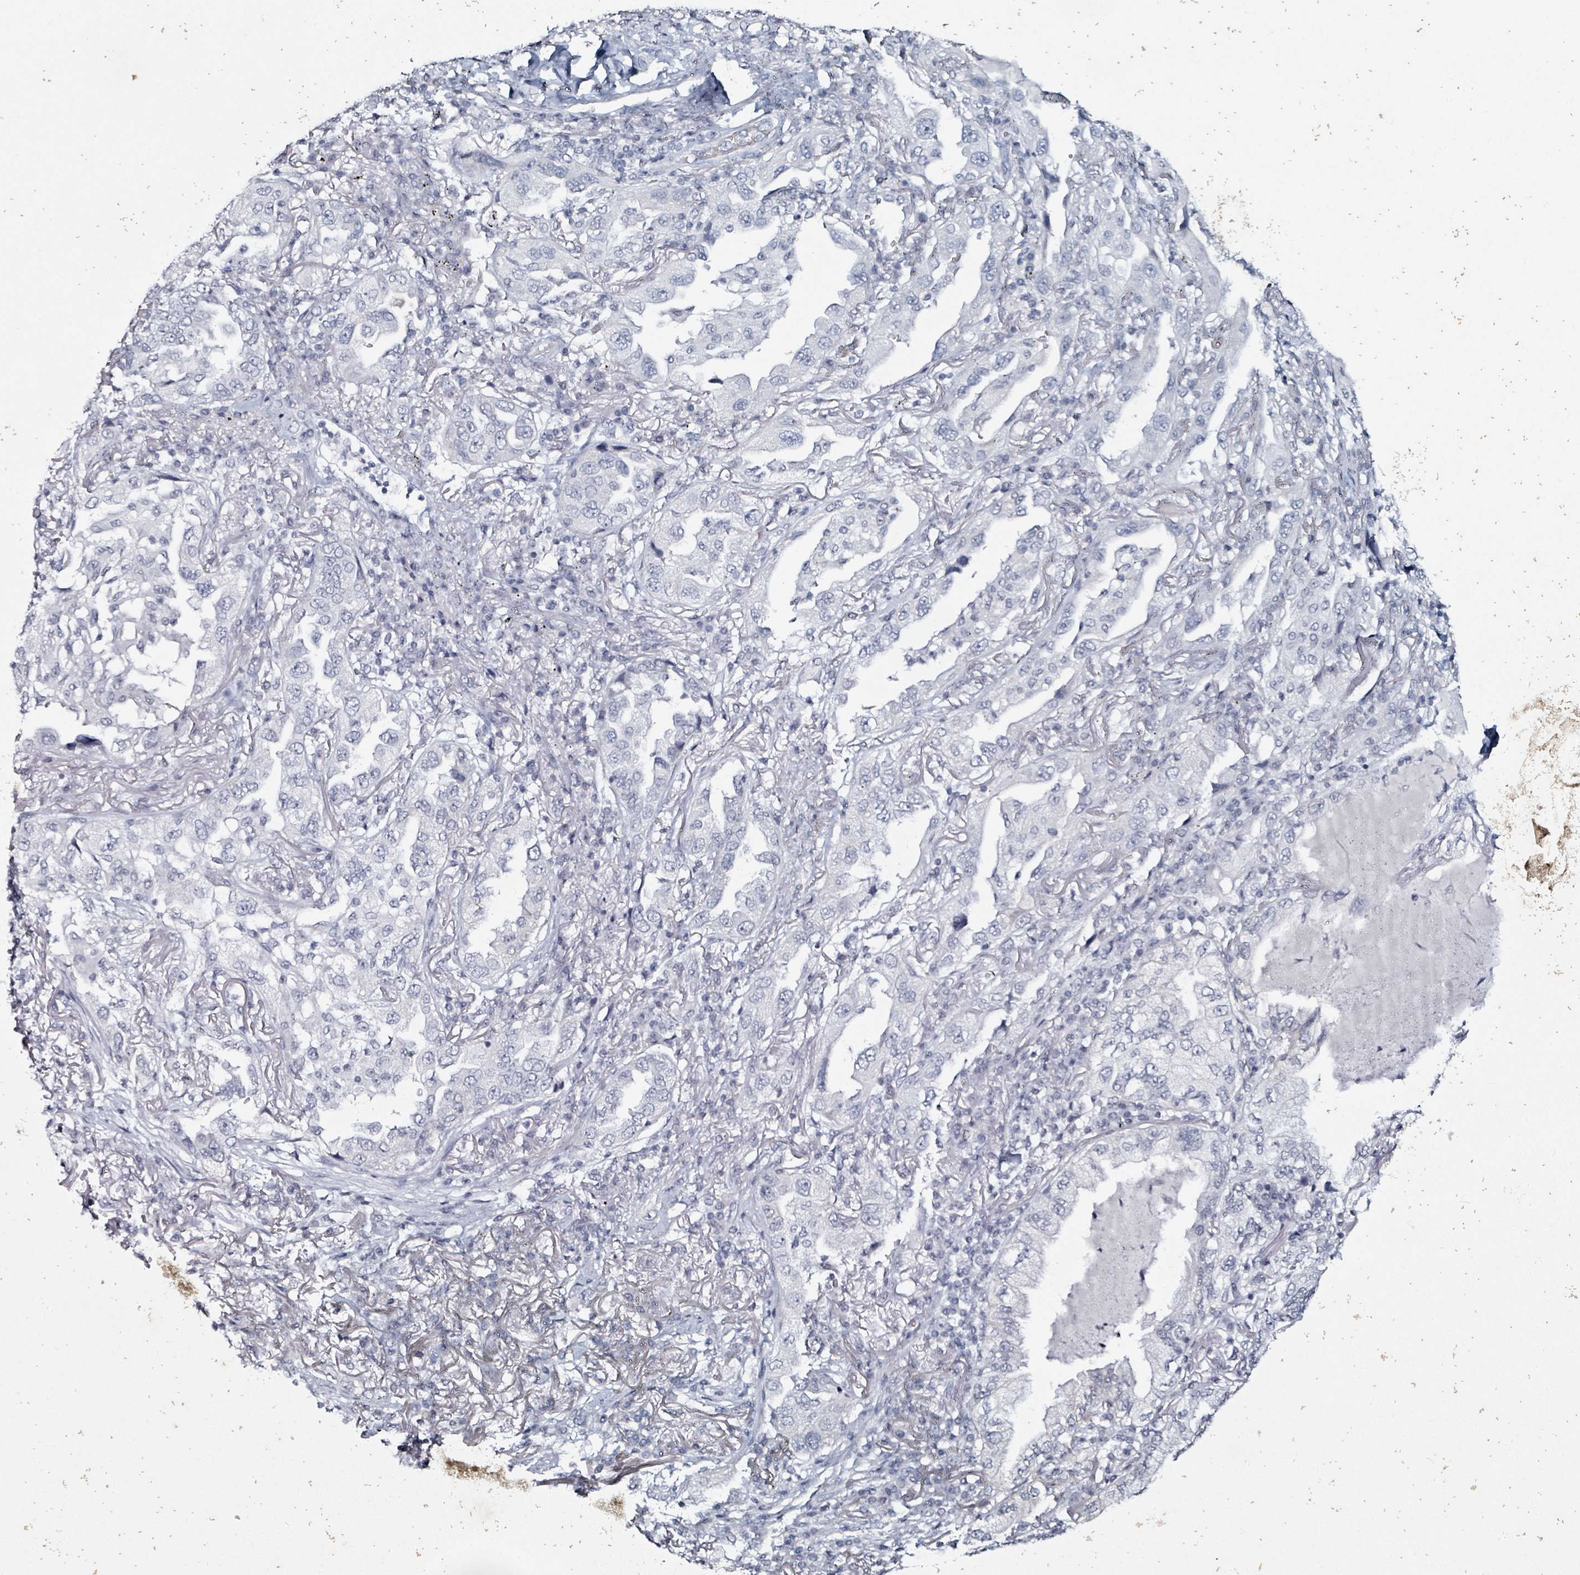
{"staining": {"intensity": "negative", "quantity": "none", "location": "none"}, "tissue": "lung cancer", "cell_type": "Tumor cells", "image_type": "cancer", "snomed": [{"axis": "morphology", "description": "Adenocarcinoma, NOS"}, {"axis": "topography", "description": "Lung"}], "caption": "Immunohistochemistry (IHC) of human adenocarcinoma (lung) reveals no expression in tumor cells.", "gene": "CA9", "patient": {"sex": "female", "age": 69}}